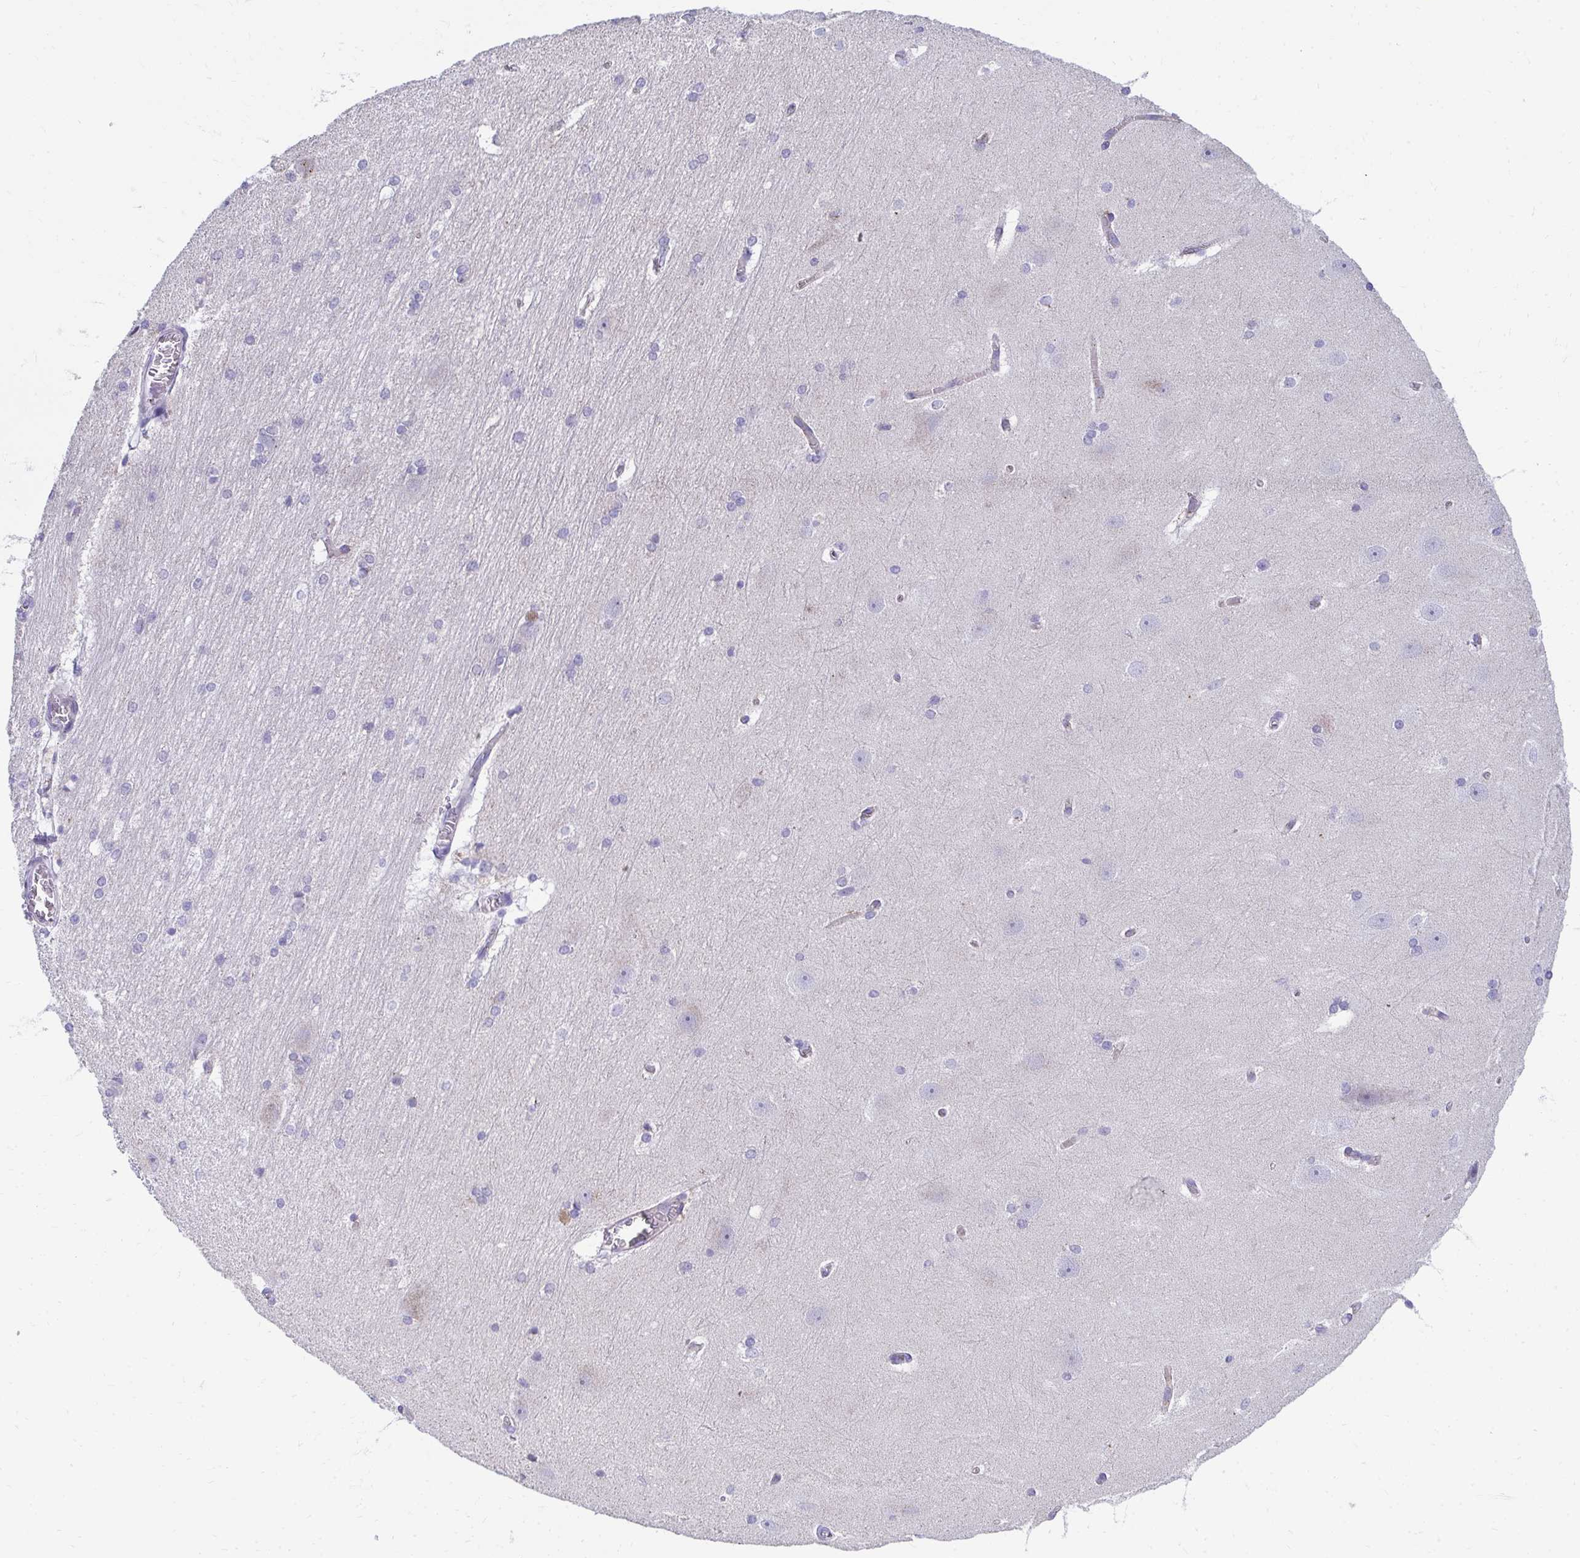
{"staining": {"intensity": "negative", "quantity": "none", "location": "none"}, "tissue": "hippocampus", "cell_type": "Glial cells", "image_type": "normal", "snomed": [{"axis": "morphology", "description": "Normal tissue, NOS"}, {"axis": "topography", "description": "Cerebral cortex"}, {"axis": "topography", "description": "Hippocampus"}], "caption": "An image of human hippocampus is negative for staining in glial cells. Nuclei are stained in blue.", "gene": "TMPRSS2", "patient": {"sex": "female", "age": 19}}